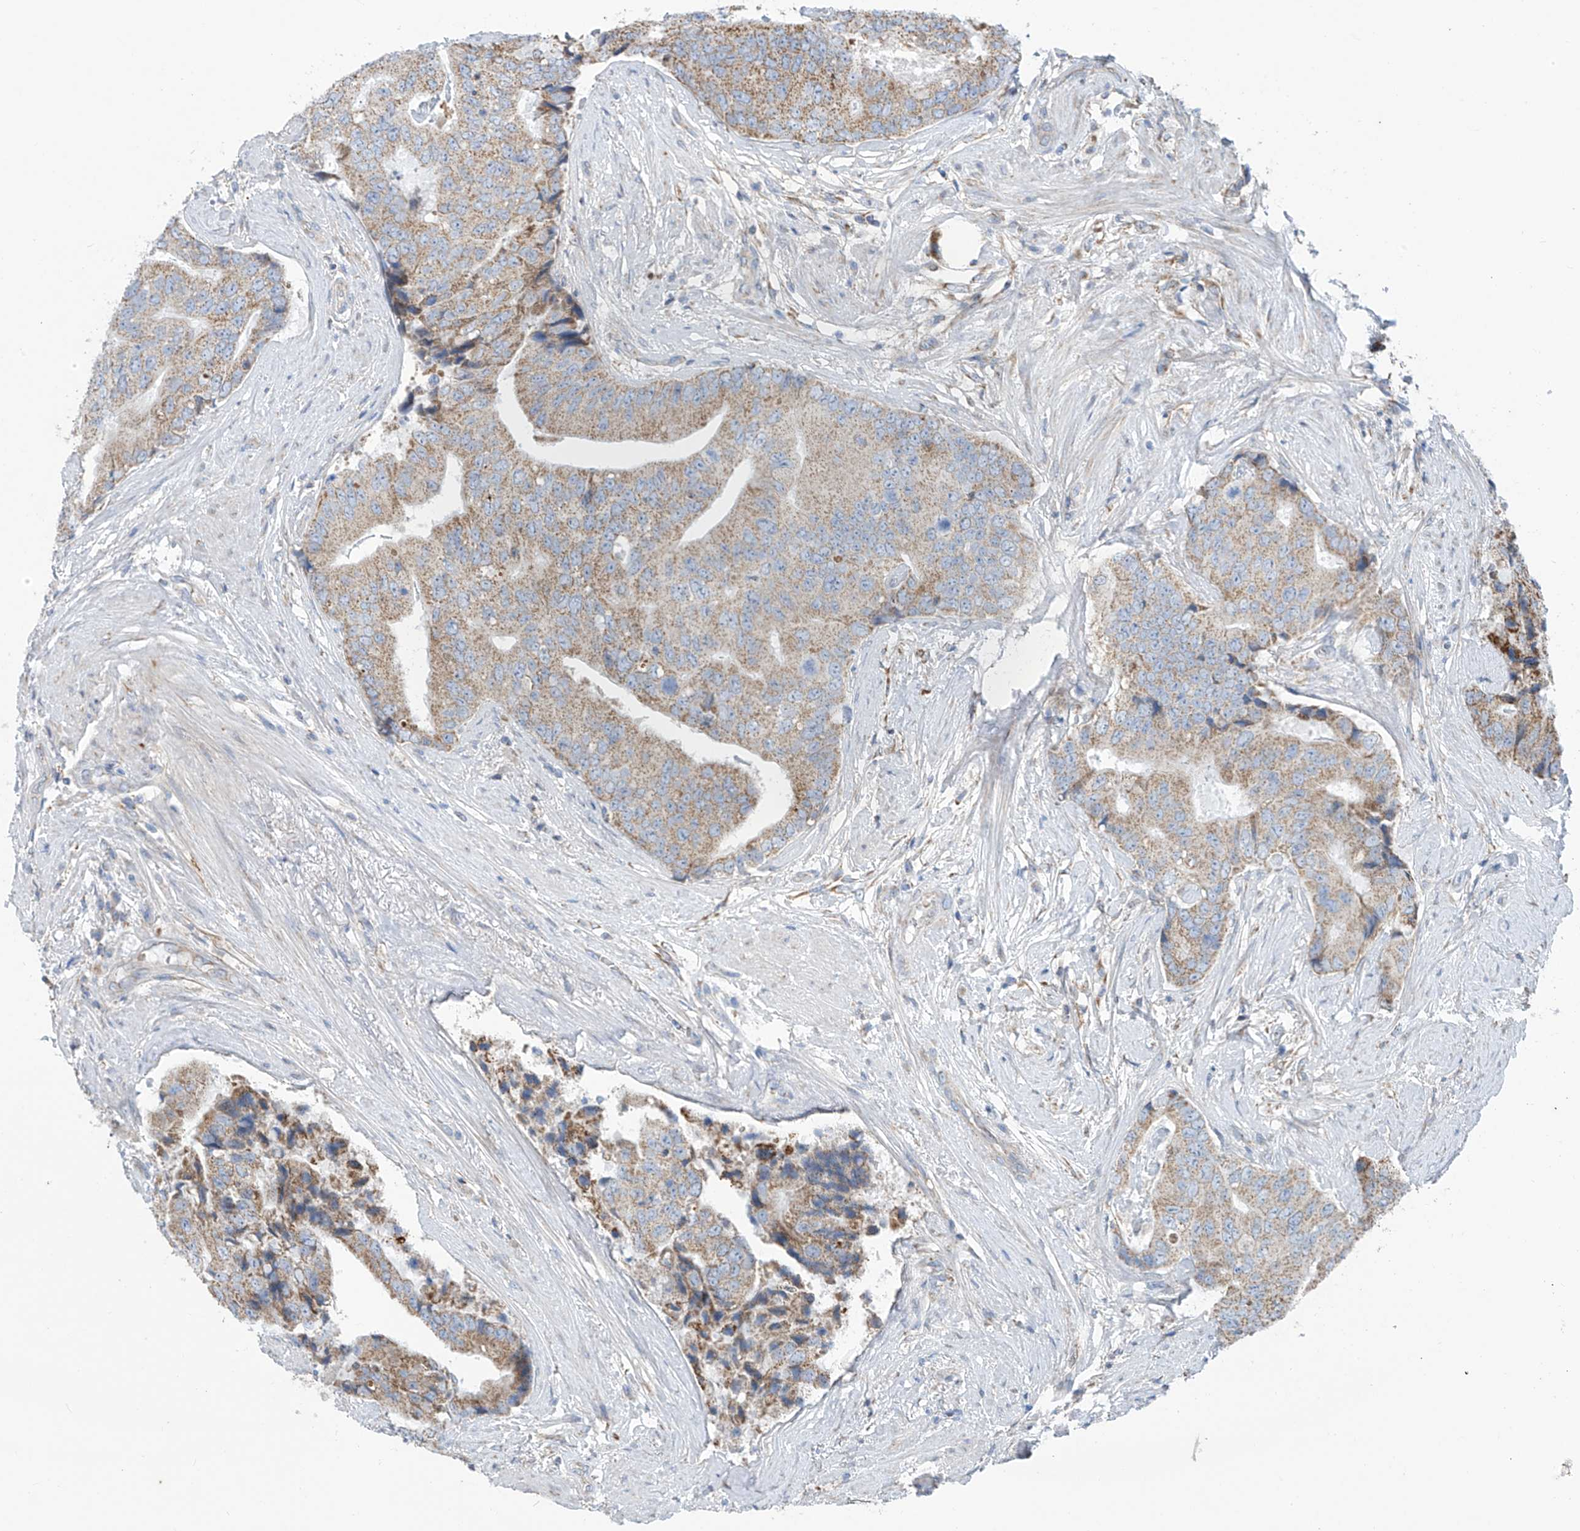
{"staining": {"intensity": "moderate", "quantity": "25%-75%", "location": "cytoplasmic/membranous"}, "tissue": "prostate cancer", "cell_type": "Tumor cells", "image_type": "cancer", "snomed": [{"axis": "morphology", "description": "Adenocarcinoma, High grade"}, {"axis": "topography", "description": "Prostate"}], "caption": "Prostate high-grade adenocarcinoma tissue reveals moderate cytoplasmic/membranous expression in about 25%-75% of tumor cells", "gene": "EOMES", "patient": {"sex": "male", "age": 70}}